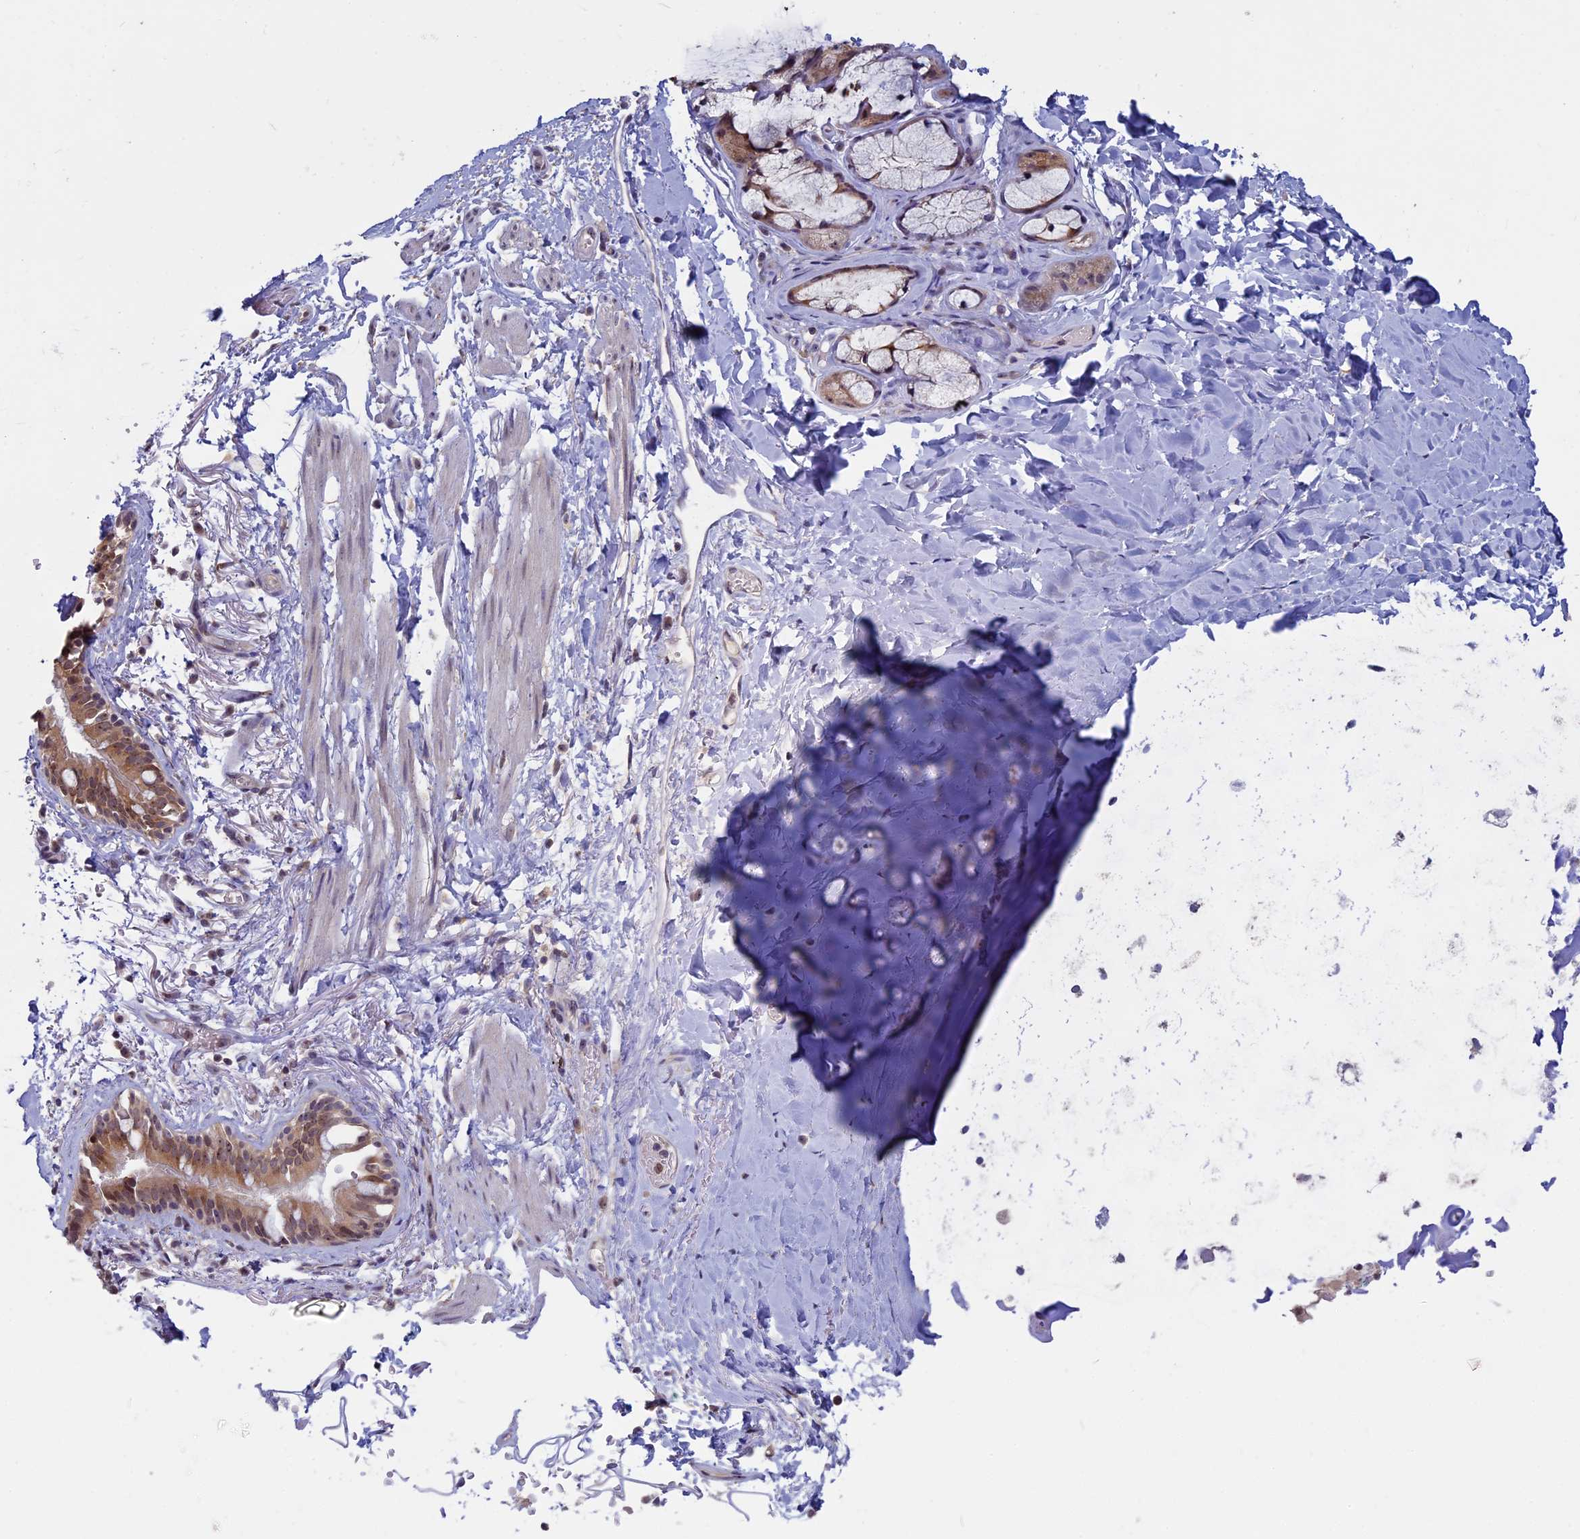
{"staining": {"intensity": "moderate", "quantity": "25%-75%", "location": "nuclear"}, "tissue": "adipose tissue", "cell_type": "Adipocytes", "image_type": "normal", "snomed": [{"axis": "morphology", "description": "Normal tissue, NOS"}, {"axis": "topography", "description": "Lymph node"}, {"axis": "topography", "description": "Bronchus"}], "caption": "Immunohistochemistry of normal human adipose tissue exhibits medium levels of moderate nuclear expression in approximately 25%-75% of adipocytes.", "gene": "SPIRE1", "patient": {"sex": "male", "age": 63}}